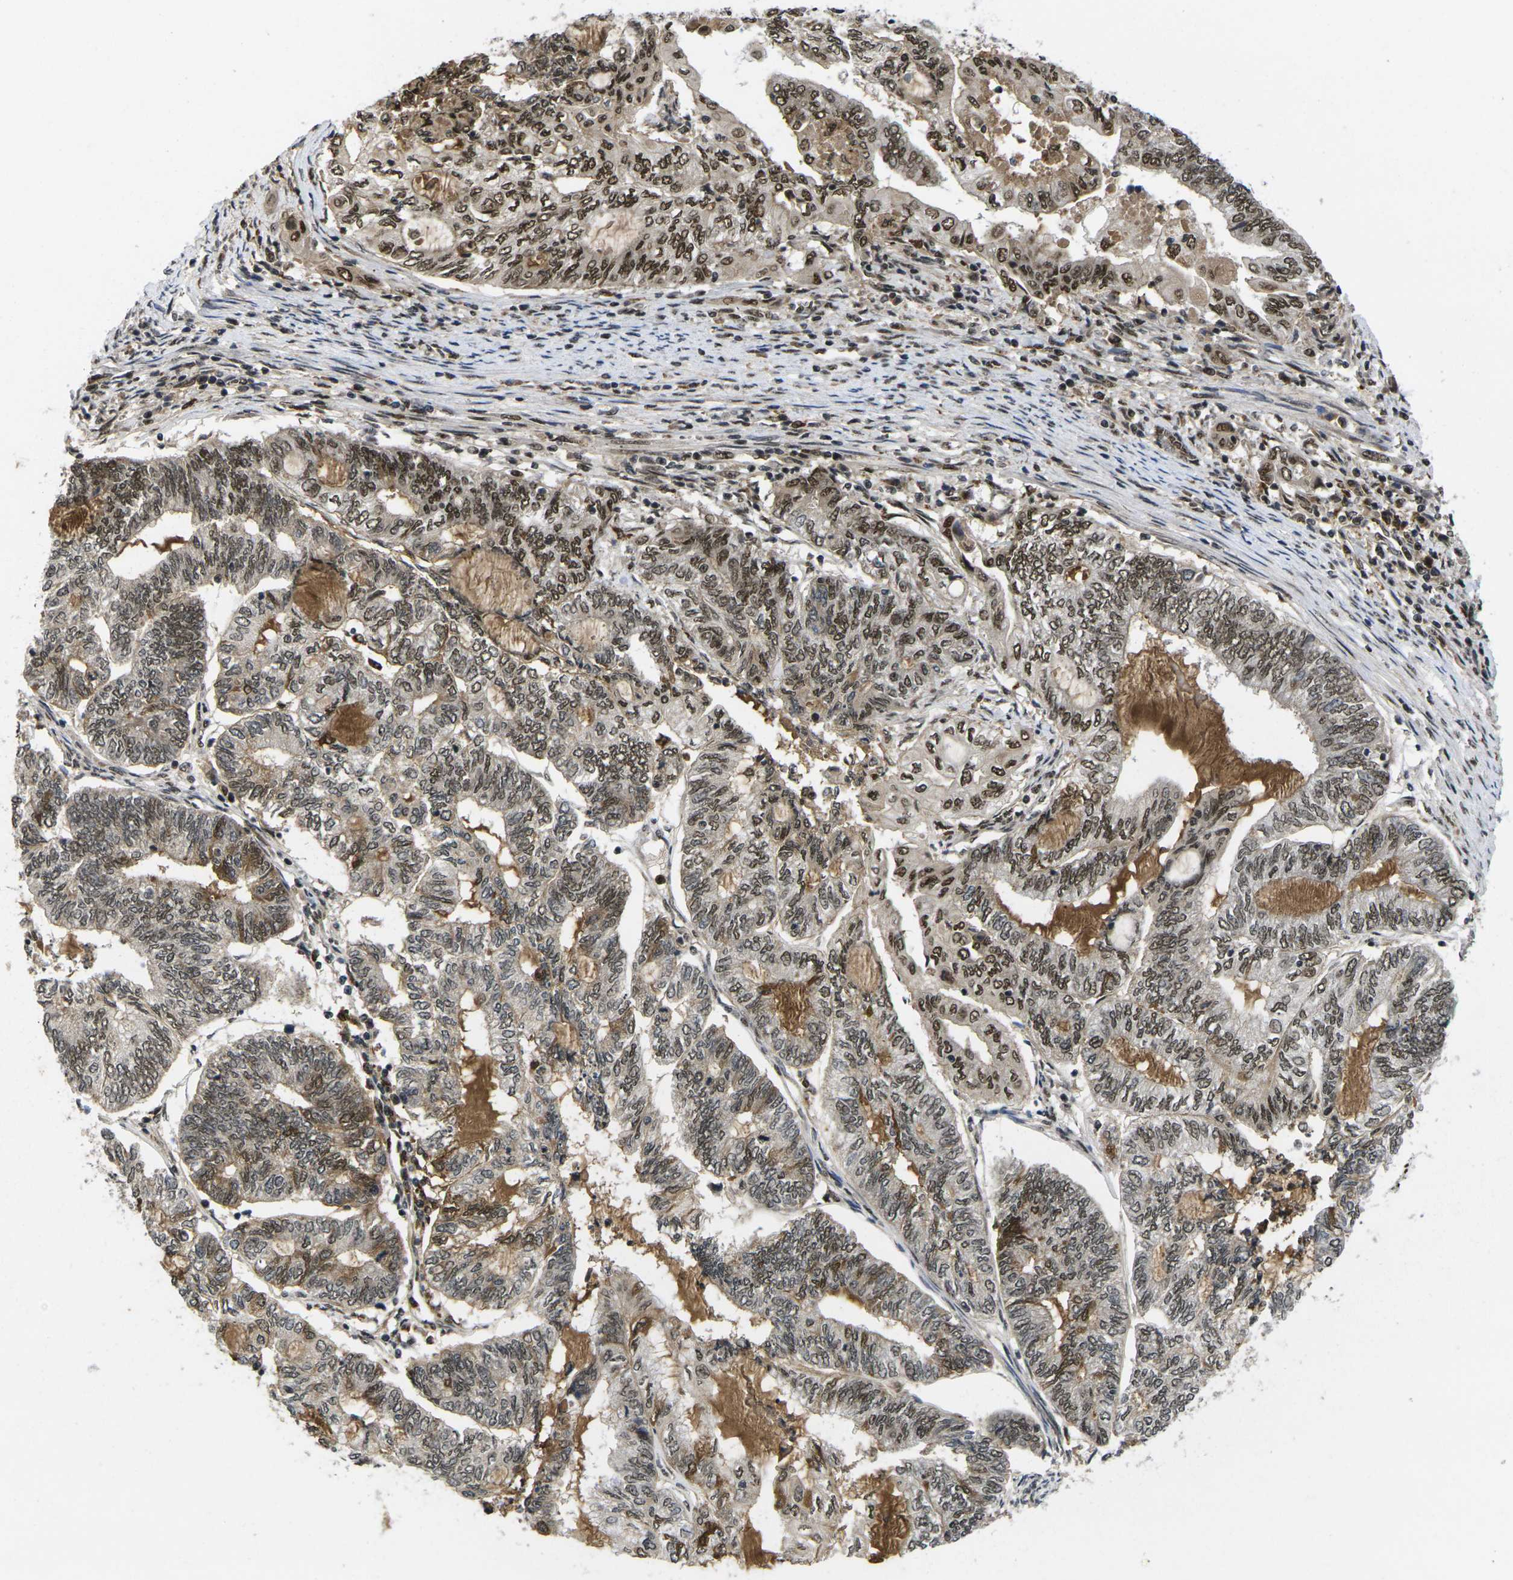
{"staining": {"intensity": "strong", "quantity": ">75%", "location": "nuclear"}, "tissue": "endometrial cancer", "cell_type": "Tumor cells", "image_type": "cancer", "snomed": [{"axis": "morphology", "description": "Adenocarcinoma, NOS"}, {"axis": "topography", "description": "Uterus"}, {"axis": "topography", "description": "Endometrium"}], "caption": "Human adenocarcinoma (endometrial) stained for a protein (brown) shows strong nuclear positive staining in approximately >75% of tumor cells.", "gene": "GTF2E1", "patient": {"sex": "female", "age": 70}}